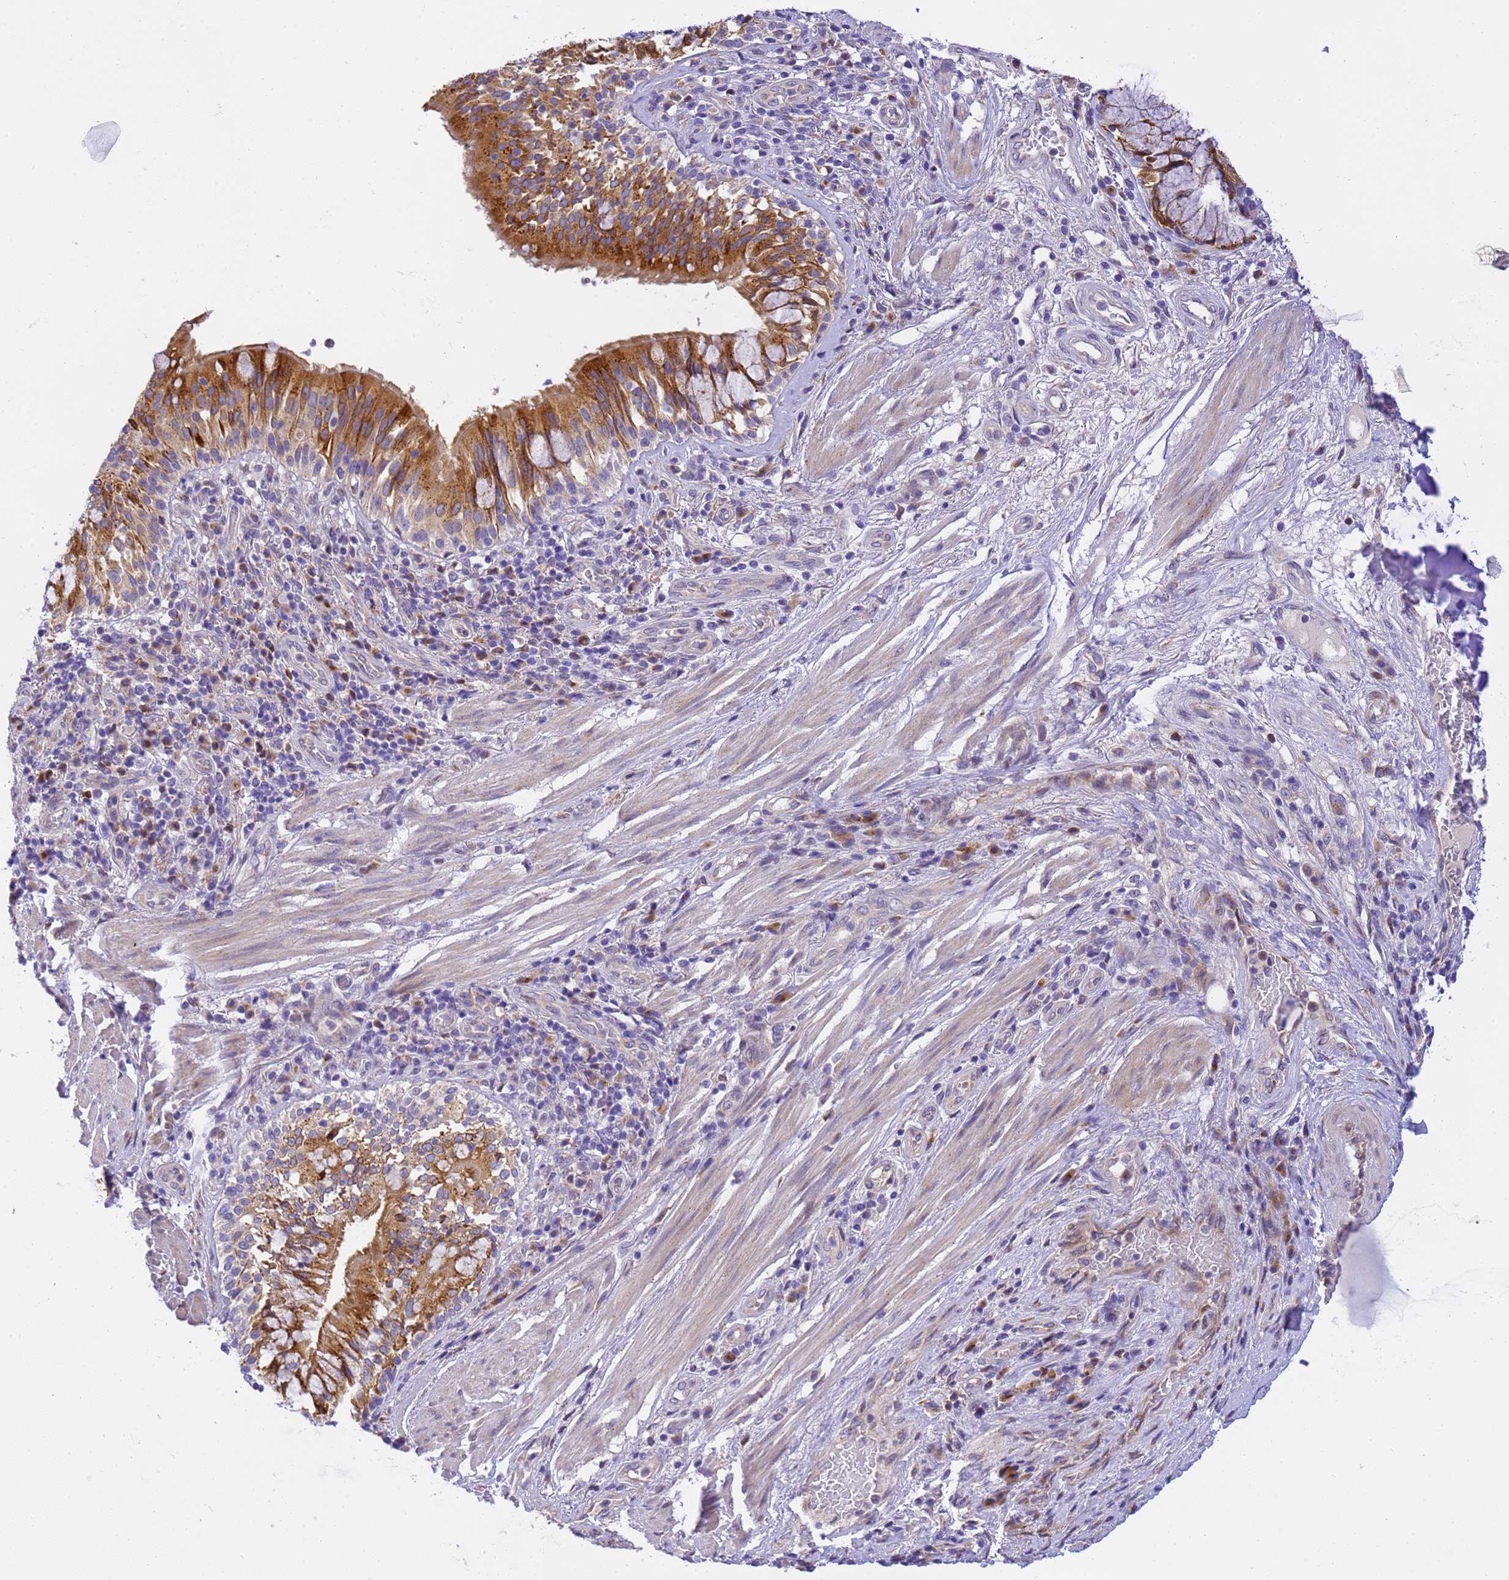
{"staining": {"intensity": "weak", "quantity": ">75%", "location": "cytoplasmic/membranous"}, "tissue": "adipose tissue", "cell_type": "Adipocytes", "image_type": "normal", "snomed": [{"axis": "morphology", "description": "Normal tissue, NOS"}, {"axis": "morphology", "description": "Squamous cell carcinoma, NOS"}, {"axis": "topography", "description": "Bronchus"}, {"axis": "topography", "description": "Lung"}], "caption": "Immunohistochemical staining of unremarkable adipose tissue shows low levels of weak cytoplasmic/membranous positivity in approximately >75% of adipocytes. (DAB (3,3'-diaminobenzidine) IHC, brown staining for protein, blue staining for nuclei).", "gene": "RHBDD3", "patient": {"sex": "male", "age": 64}}